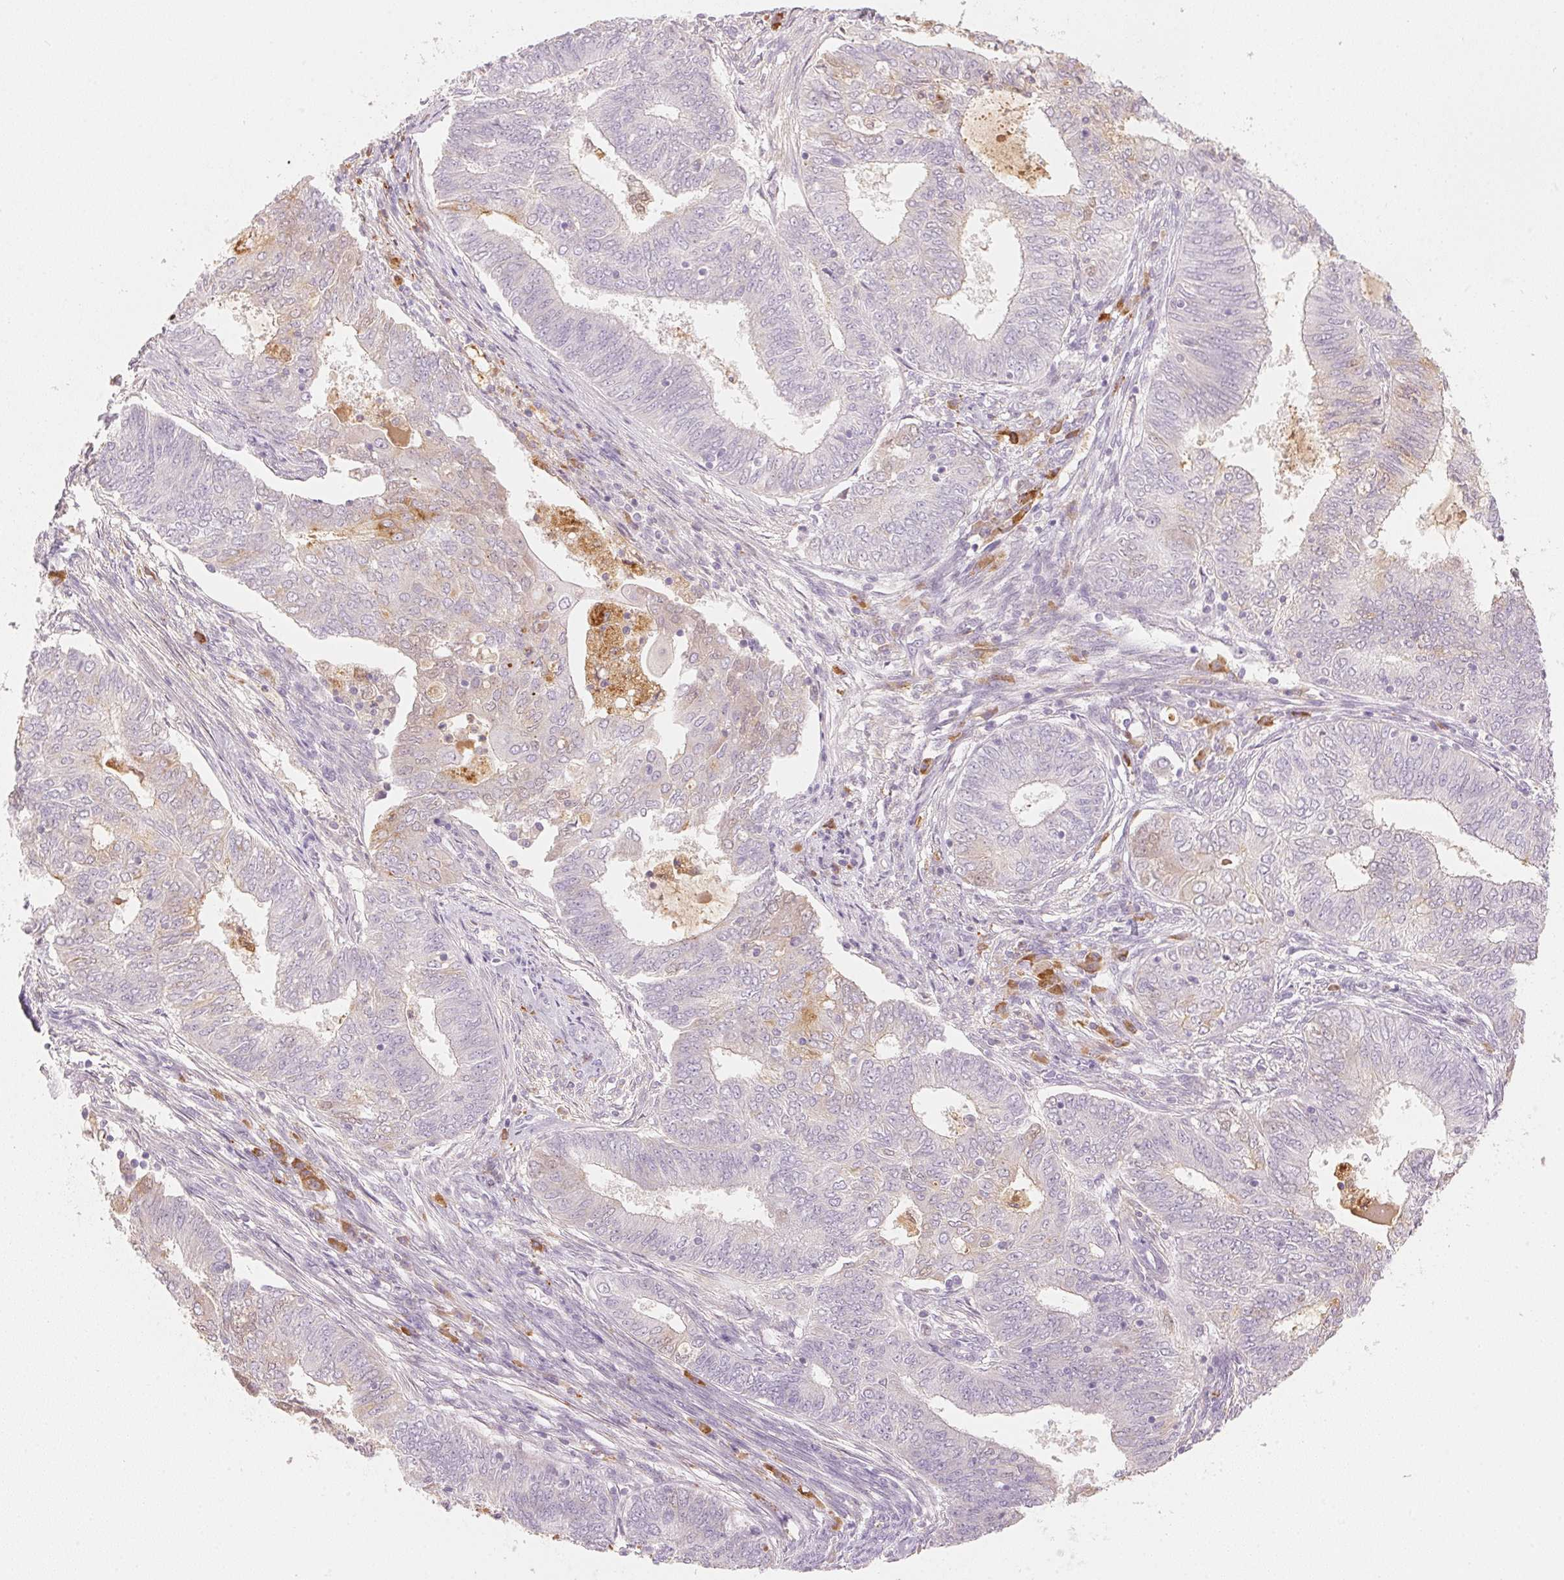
{"staining": {"intensity": "moderate", "quantity": "<25%", "location": "cytoplasmic/membranous"}, "tissue": "endometrial cancer", "cell_type": "Tumor cells", "image_type": "cancer", "snomed": [{"axis": "morphology", "description": "Adenocarcinoma, NOS"}, {"axis": "topography", "description": "Endometrium"}], "caption": "DAB immunohistochemical staining of human adenocarcinoma (endometrial) shows moderate cytoplasmic/membranous protein positivity in approximately <25% of tumor cells.", "gene": "RMDN2", "patient": {"sex": "female", "age": 62}}